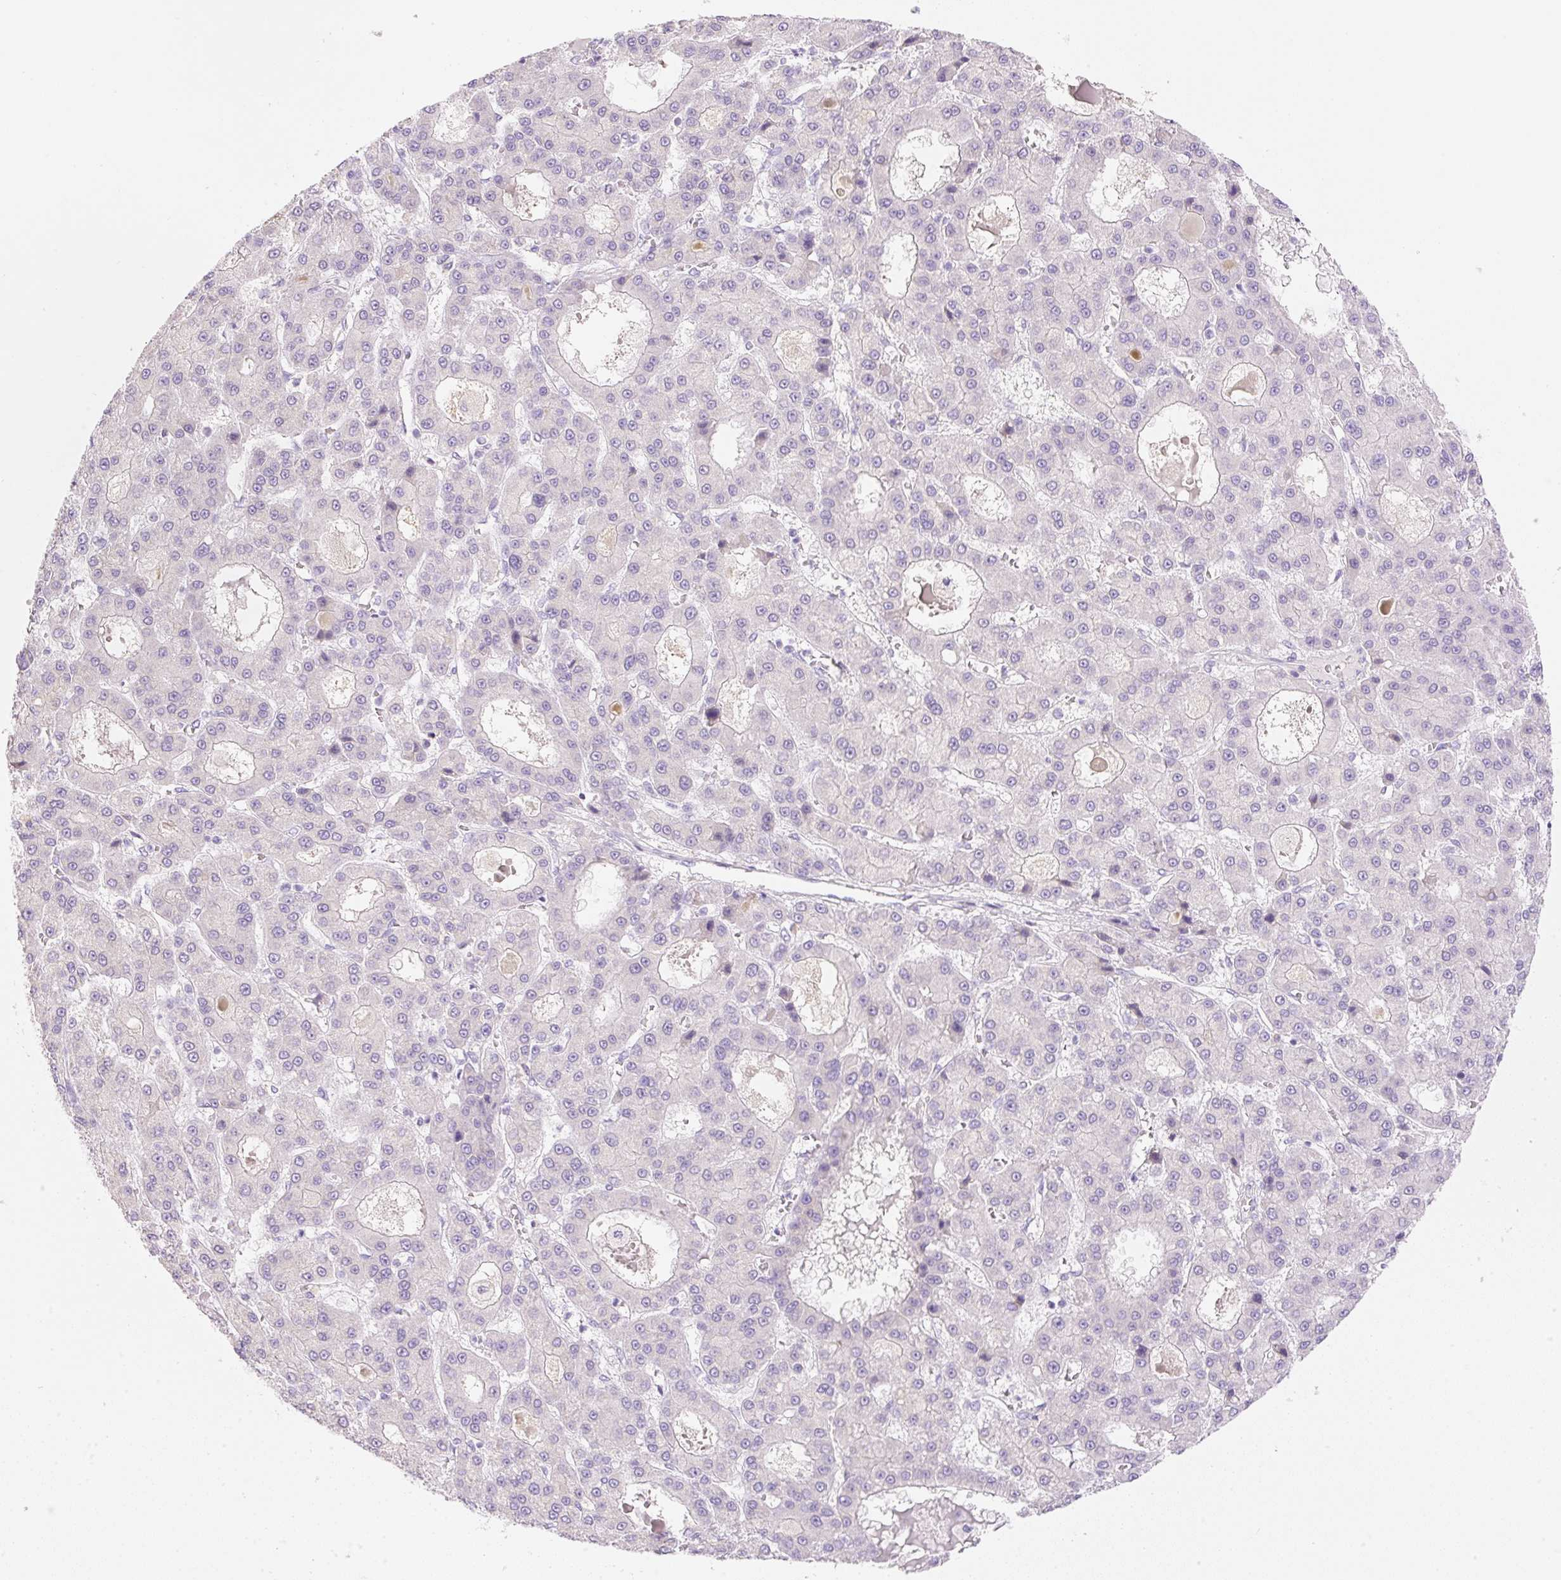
{"staining": {"intensity": "negative", "quantity": "none", "location": "none"}, "tissue": "liver cancer", "cell_type": "Tumor cells", "image_type": "cancer", "snomed": [{"axis": "morphology", "description": "Carcinoma, Hepatocellular, NOS"}, {"axis": "topography", "description": "Liver"}], "caption": "The image displays no staining of tumor cells in liver hepatocellular carcinoma. (DAB immunohistochemistry, high magnification).", "gene": "DENND5A", "patient": {"sex": "male", "age": 70}}